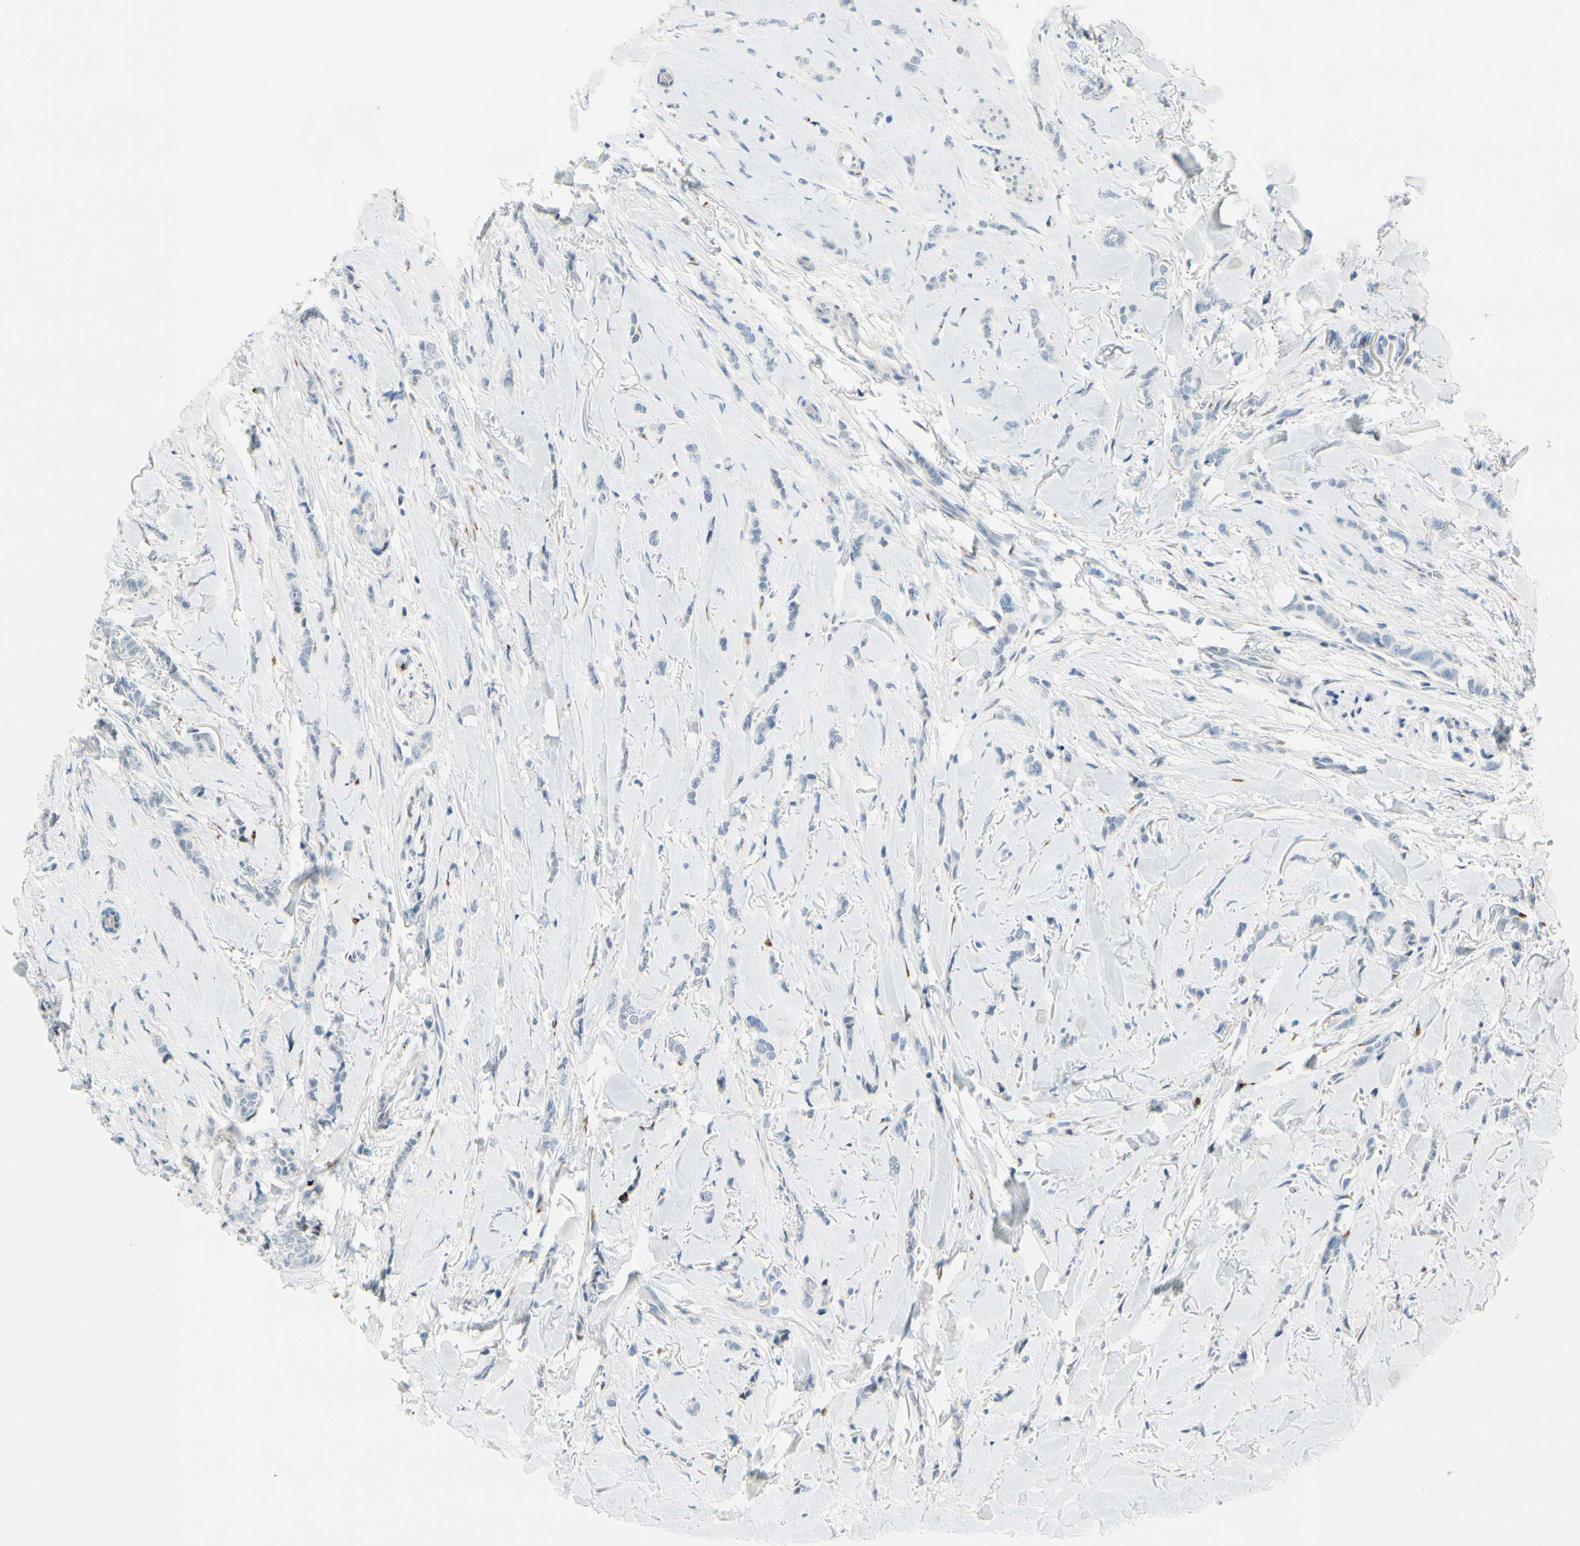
{"staining": {"intensity": "negative", "quantity": "none", "location": "none"}, "tissue": "breast cancer", "cell_type": "Tumor cells", "image_type": "cancer", "snomed": [{"axis": "morphology", "description": "Lobular carcinoma"}, {"axis": "topography", "description": "Skin"}, {"axis": "topography", "description": "Breast"}], "caption": "This is an immunohistochemistry (IHC) photomicrograph of human lobular carcinoma (breast). There is no positivity in tumor cells.", "gene": "B4GALNT1", "patient": {"sex": "female", "age": 46}}